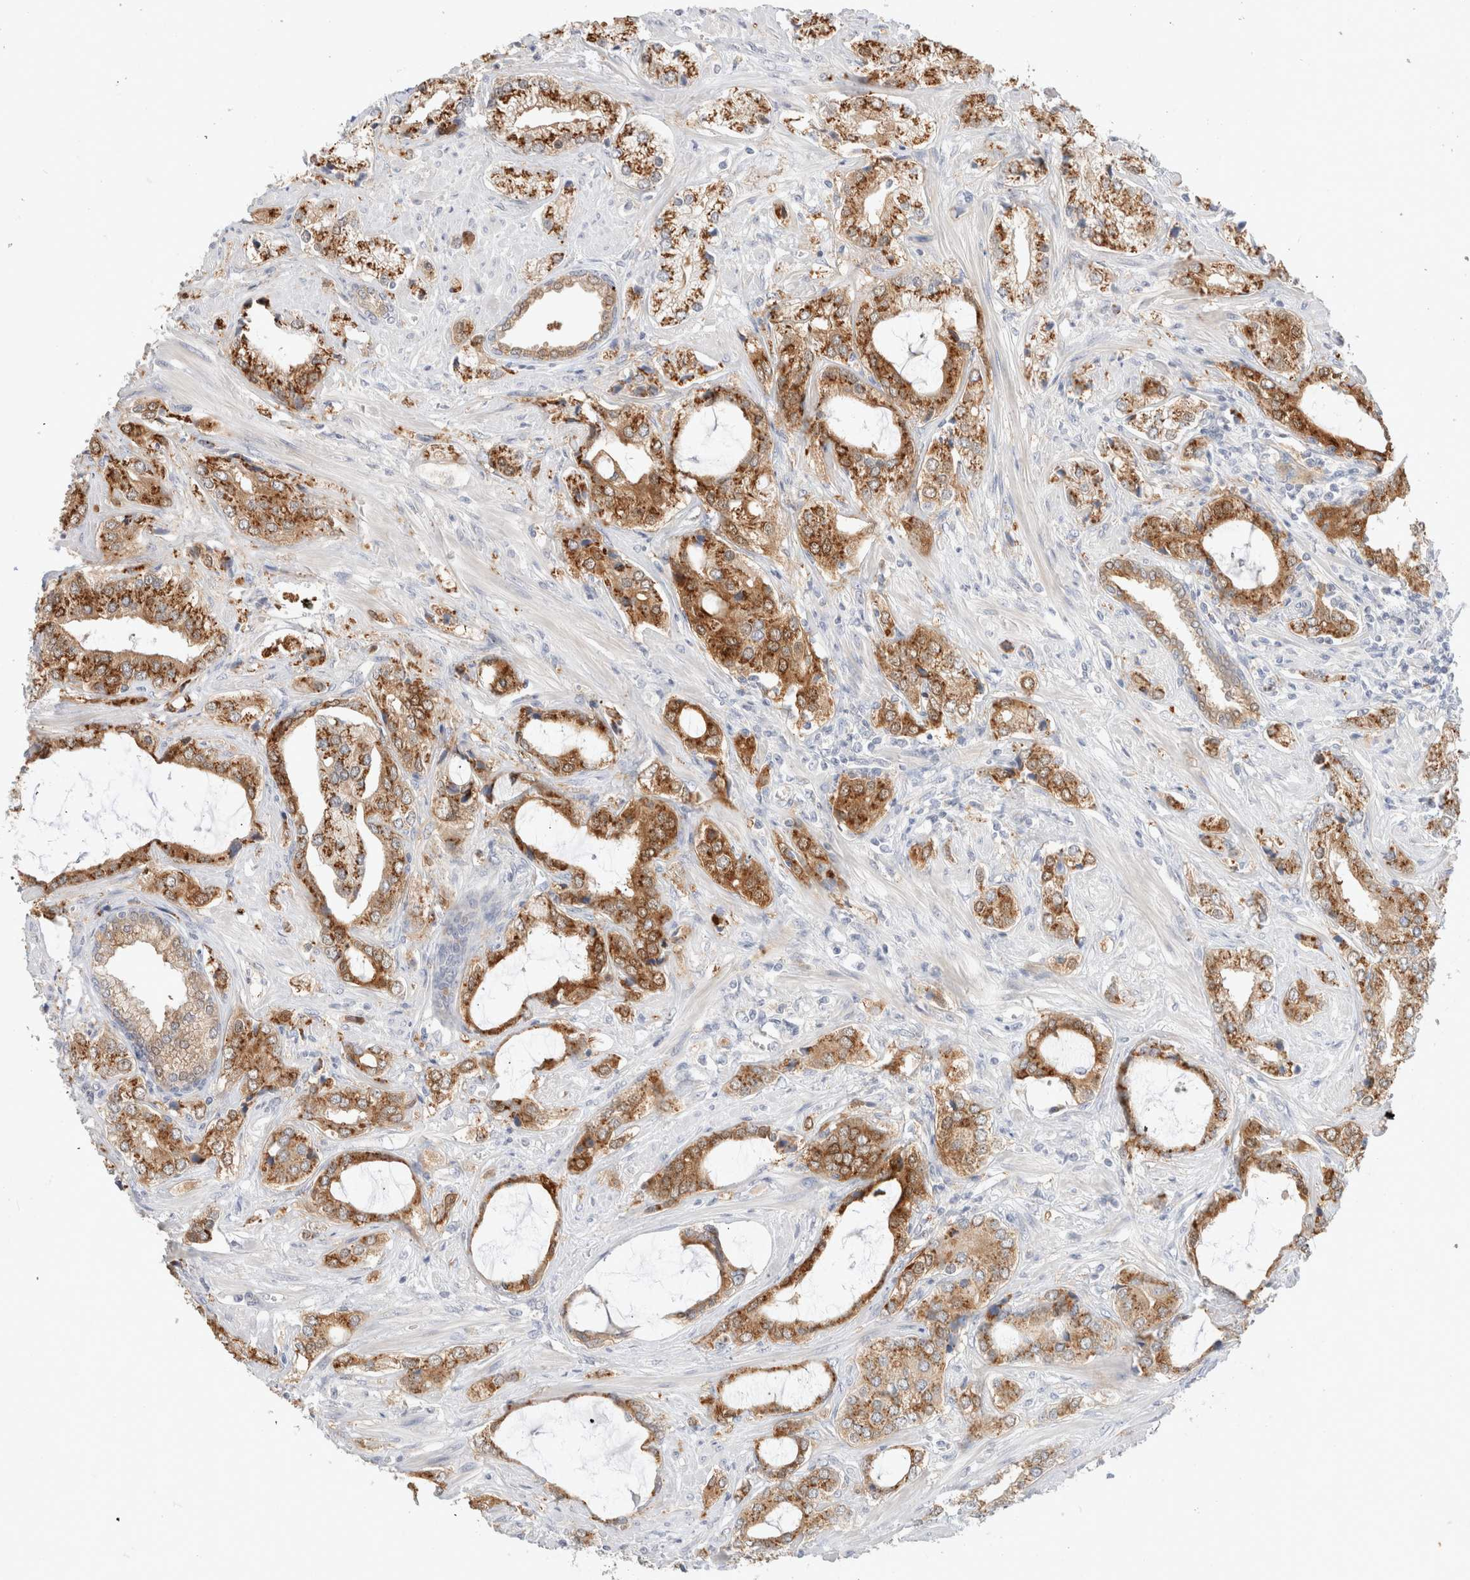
{"staining": {"intensity": "strong", "quantity": "25%-75%", "location": "cytoplasmic/membranous"}, "tissue": "prostate cancer", "cell_type": "Tumor cells", "image_type": "cancer", "snomed": [{"axis": "morphology", "description": "Adenocarcinoma, High grade"}, {"axis": "topography", "description": "Prostate"}], "caption": "DAB (3,3'-diaminobenzidine) immunohistochemical staining of human prostate cancer (high-grade adenocarcinoma) reveals strong cytoplasmic/membranous protein expression in approximately 25%-75% of tumor cells.", "gene": "EFCAB13", "patient": {"sex": "male", "age": 66}}